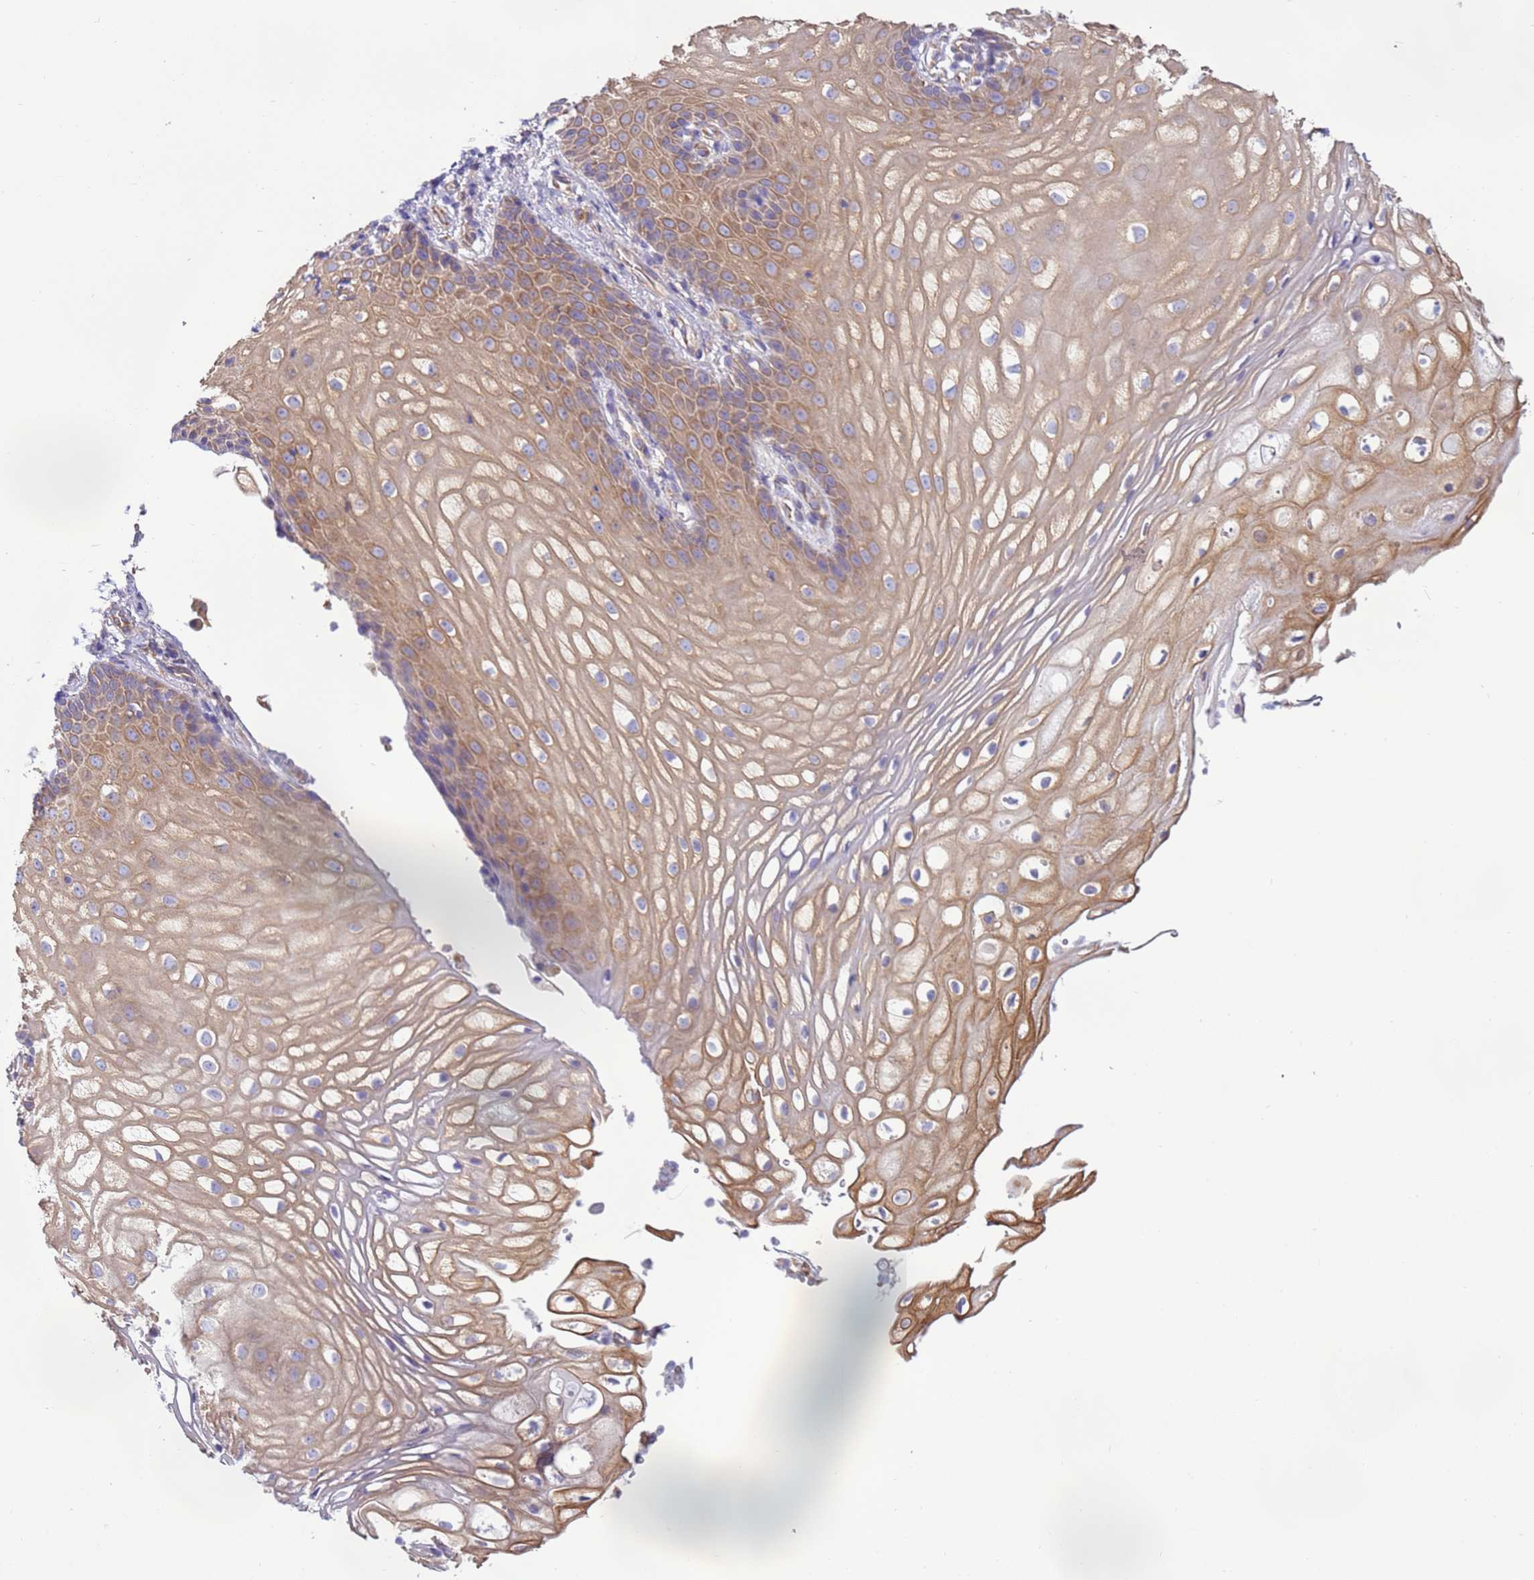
{"staining": {"intensity": "moderate", "quantity": ">75%", "location": "cytoplasmic/membranous"}, "tissue": "vagina", "cell_type": "Squamous epithelial cells", "image_type": "normal", "snomed": [{"axis": "morphology", "description": "Normal tissue, NOS"}, {"axis": "topography", "description": "Vagina"}], "caption": "The histopathology image shows staining of benign vagina, revealing moderate cytoplasmic/membranous protein staining (brown color) within squamous epithelial cells.", "gene": "VARS1", "patient": {"sex": "female", "age": 60}}